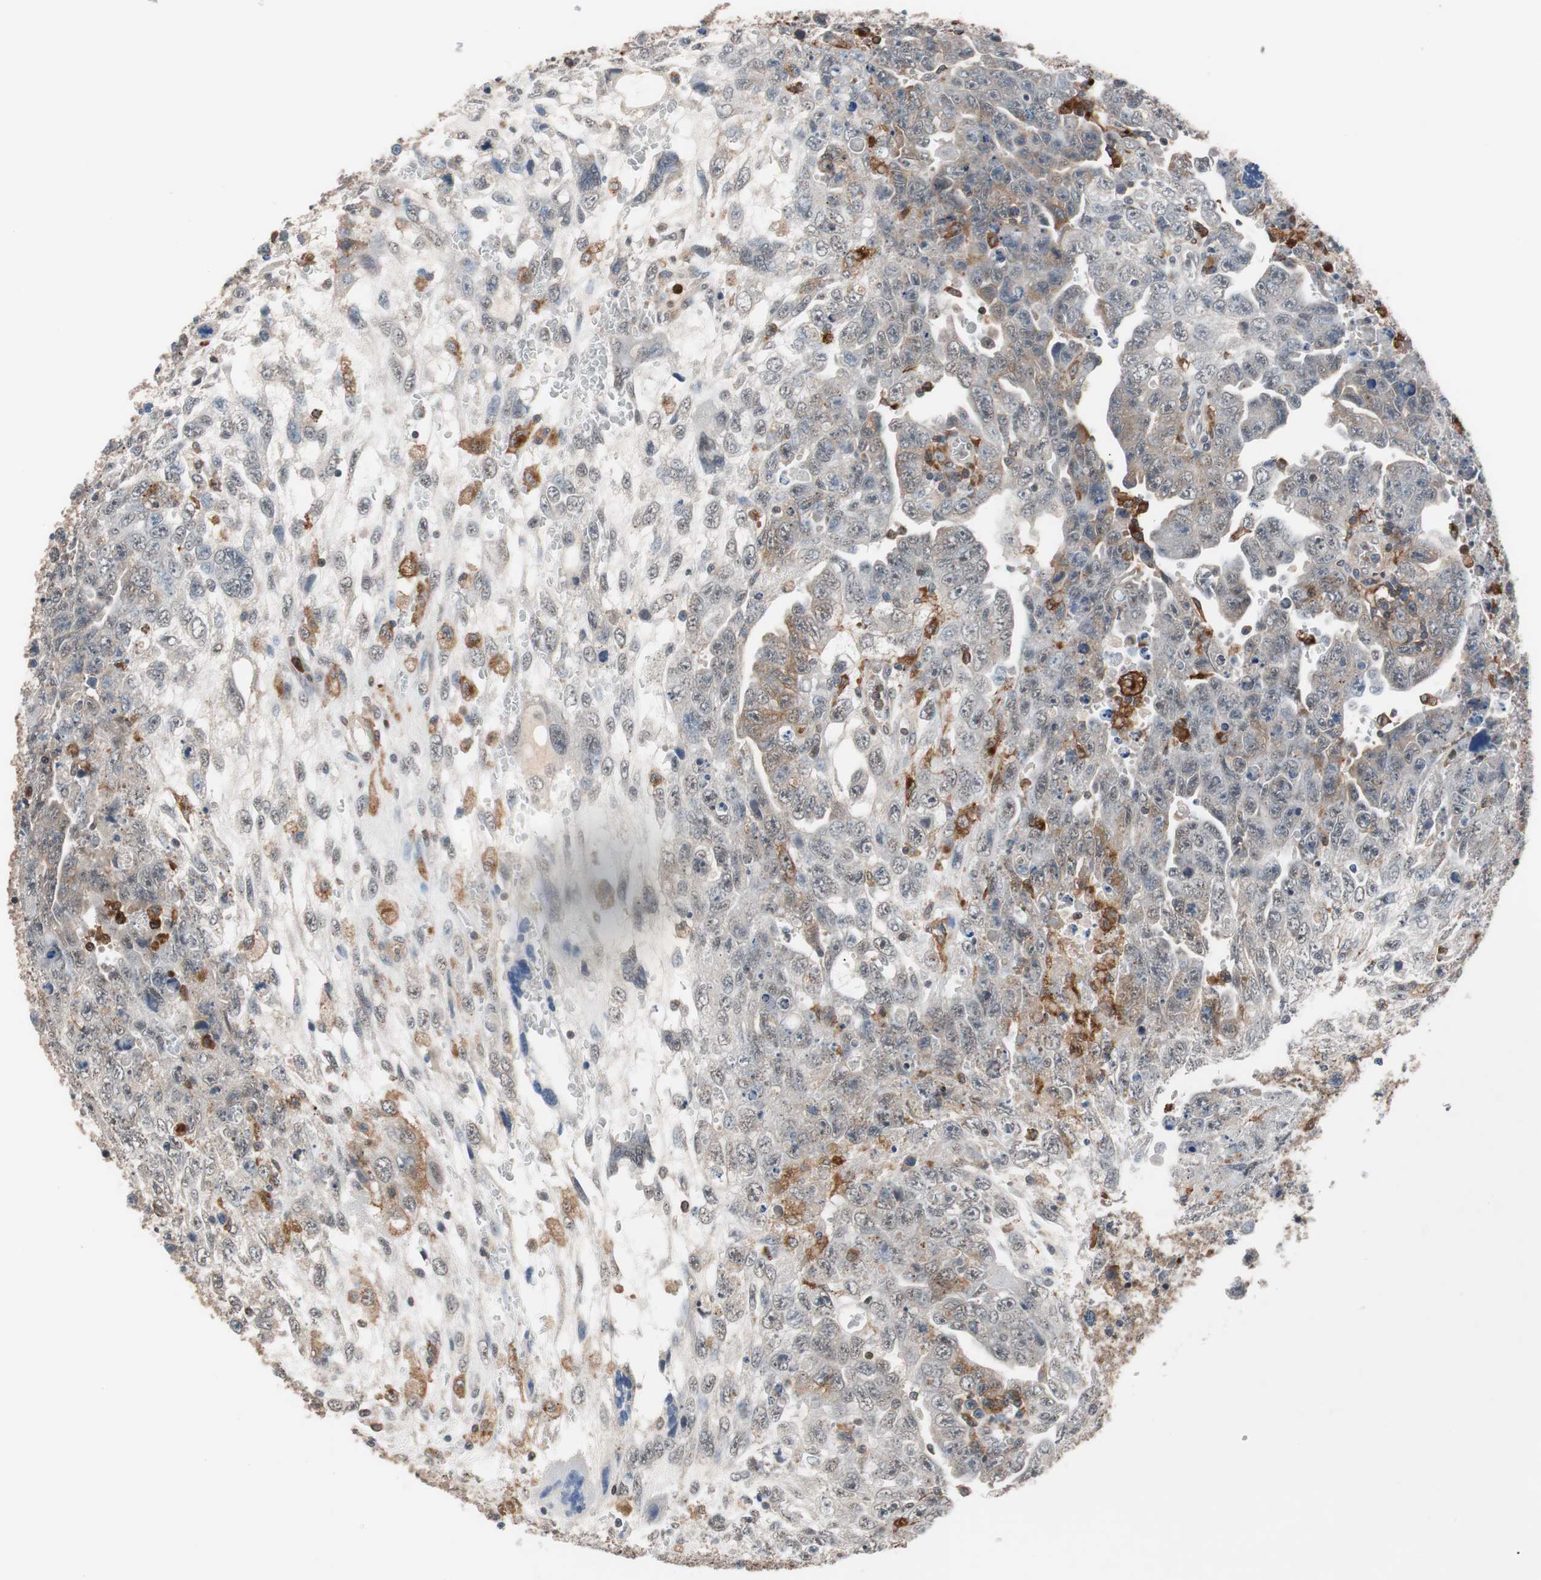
{"staining": {"intensity": "moderate", "quantity": "25%-75%", "location": "cytoplasmic/membranous"}, "tissue": "testis cancer", "cell_type": "Tumor cells", "image_type": "cancer", "snomed": [{"axis": "morphology", "description": "Carcinoma, Embryonal, NOS"}, {"axis": "topography", "description": "Testis"}], "caption": "A medium amount of moderate cytoplasmic/membranous positivity is appreciated in approximately 25%-75% of tumor cells in testis cancer tissue. (Brightfield microscopy of DAB IHC at high magnification).", "gene": "LITAF", "patient": {"sex": "male", "age": 28}}